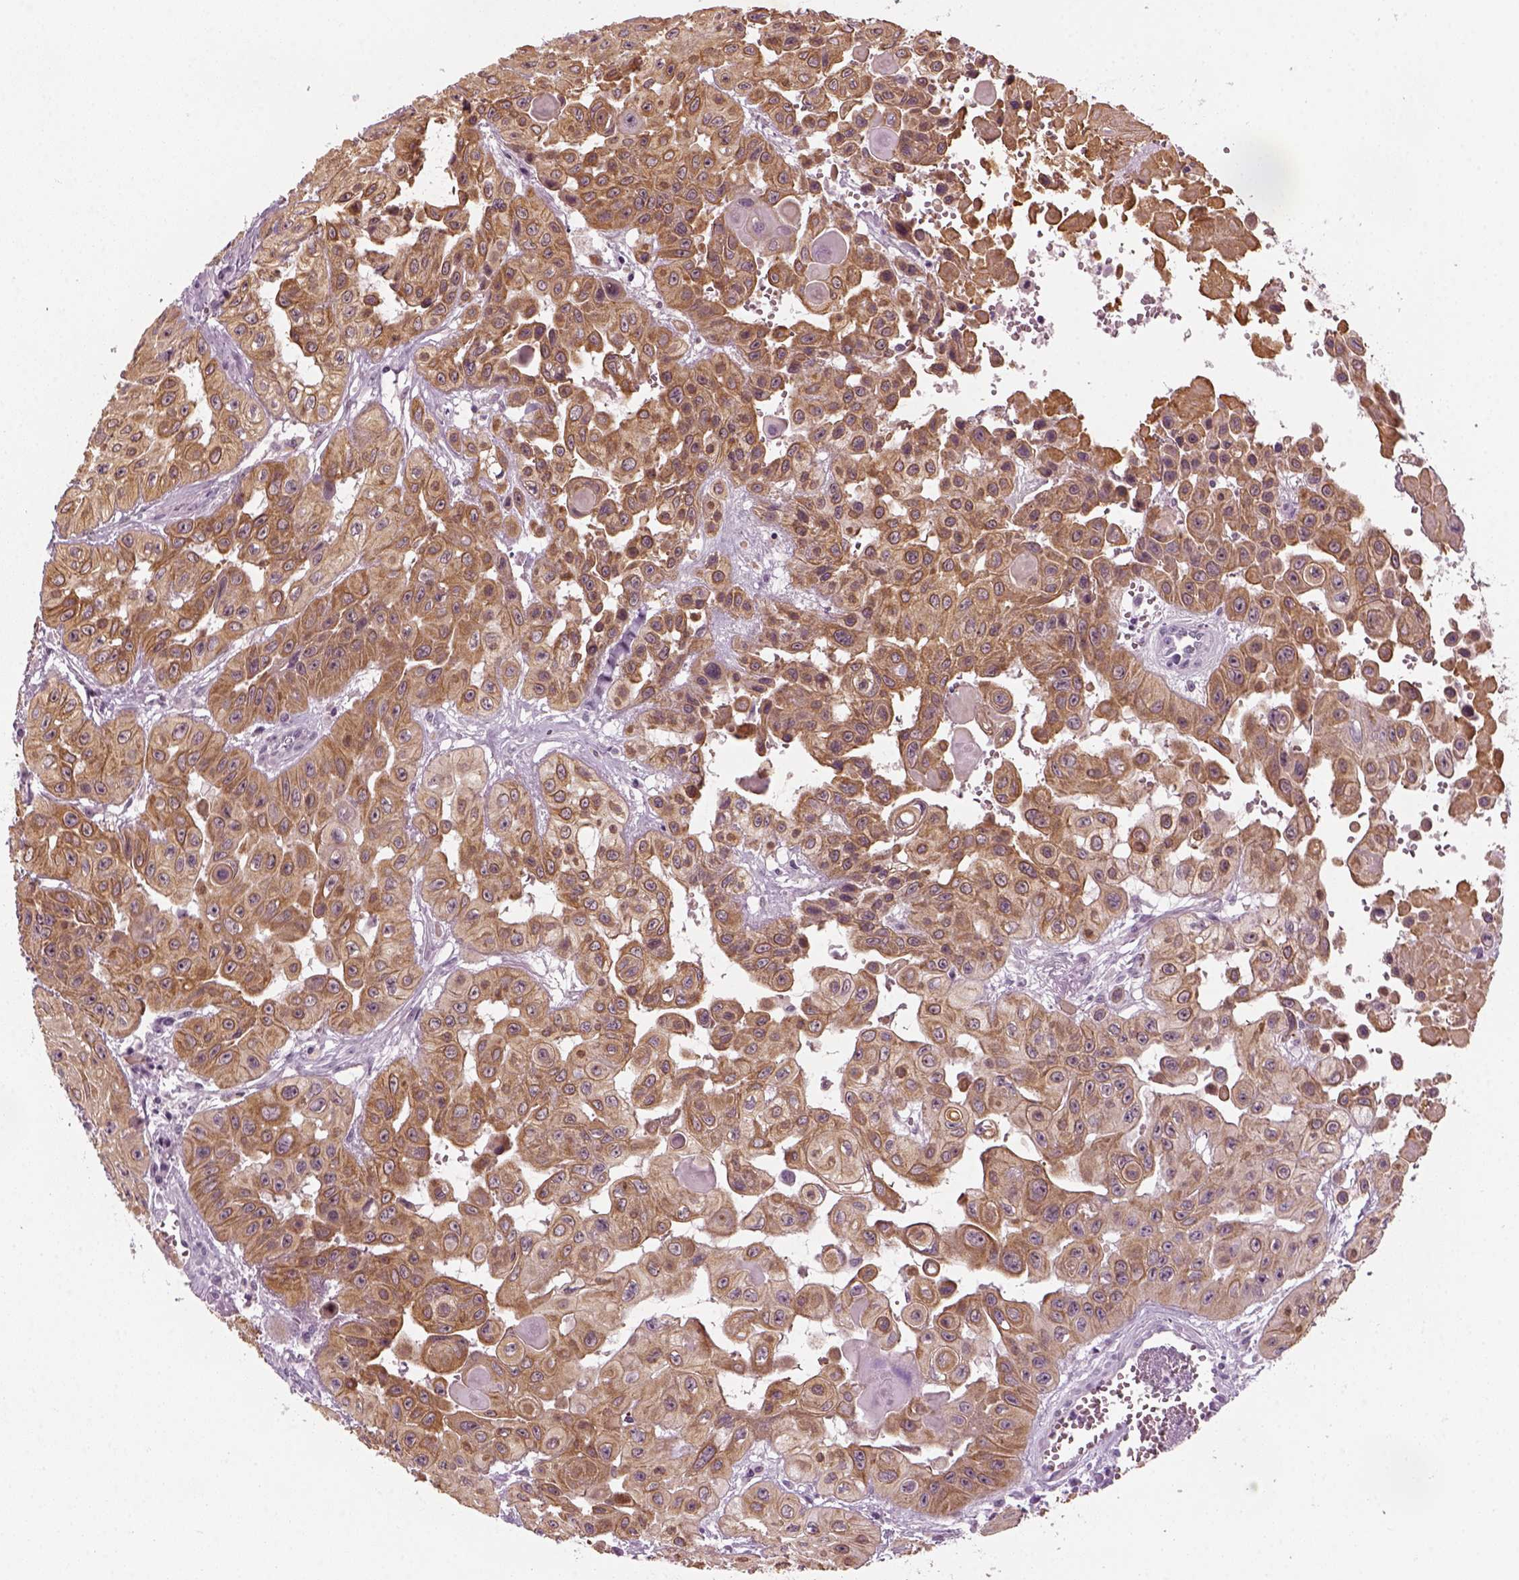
{"staining": {"intensity": "moderate", "quantity": ">75%", "location": "cytoplasmic/membranous"}, "tissue": "head and neck cancer", "cell_type": "Tumor cells", "image_type": "cancer", "snomed": [{"axis": "morphology", "description": "Adenocarcinoma, NOS"}, {"axis": "topography", "description": "Head-Neck"}], "caption": "A histopathology image of human head and neck cancer stained for a protein reveals moderate cytoplasmic/membranous brown staining in tumor cells.", "gene": "KRT75", "patient": {"sex": "male", "age": 73}}